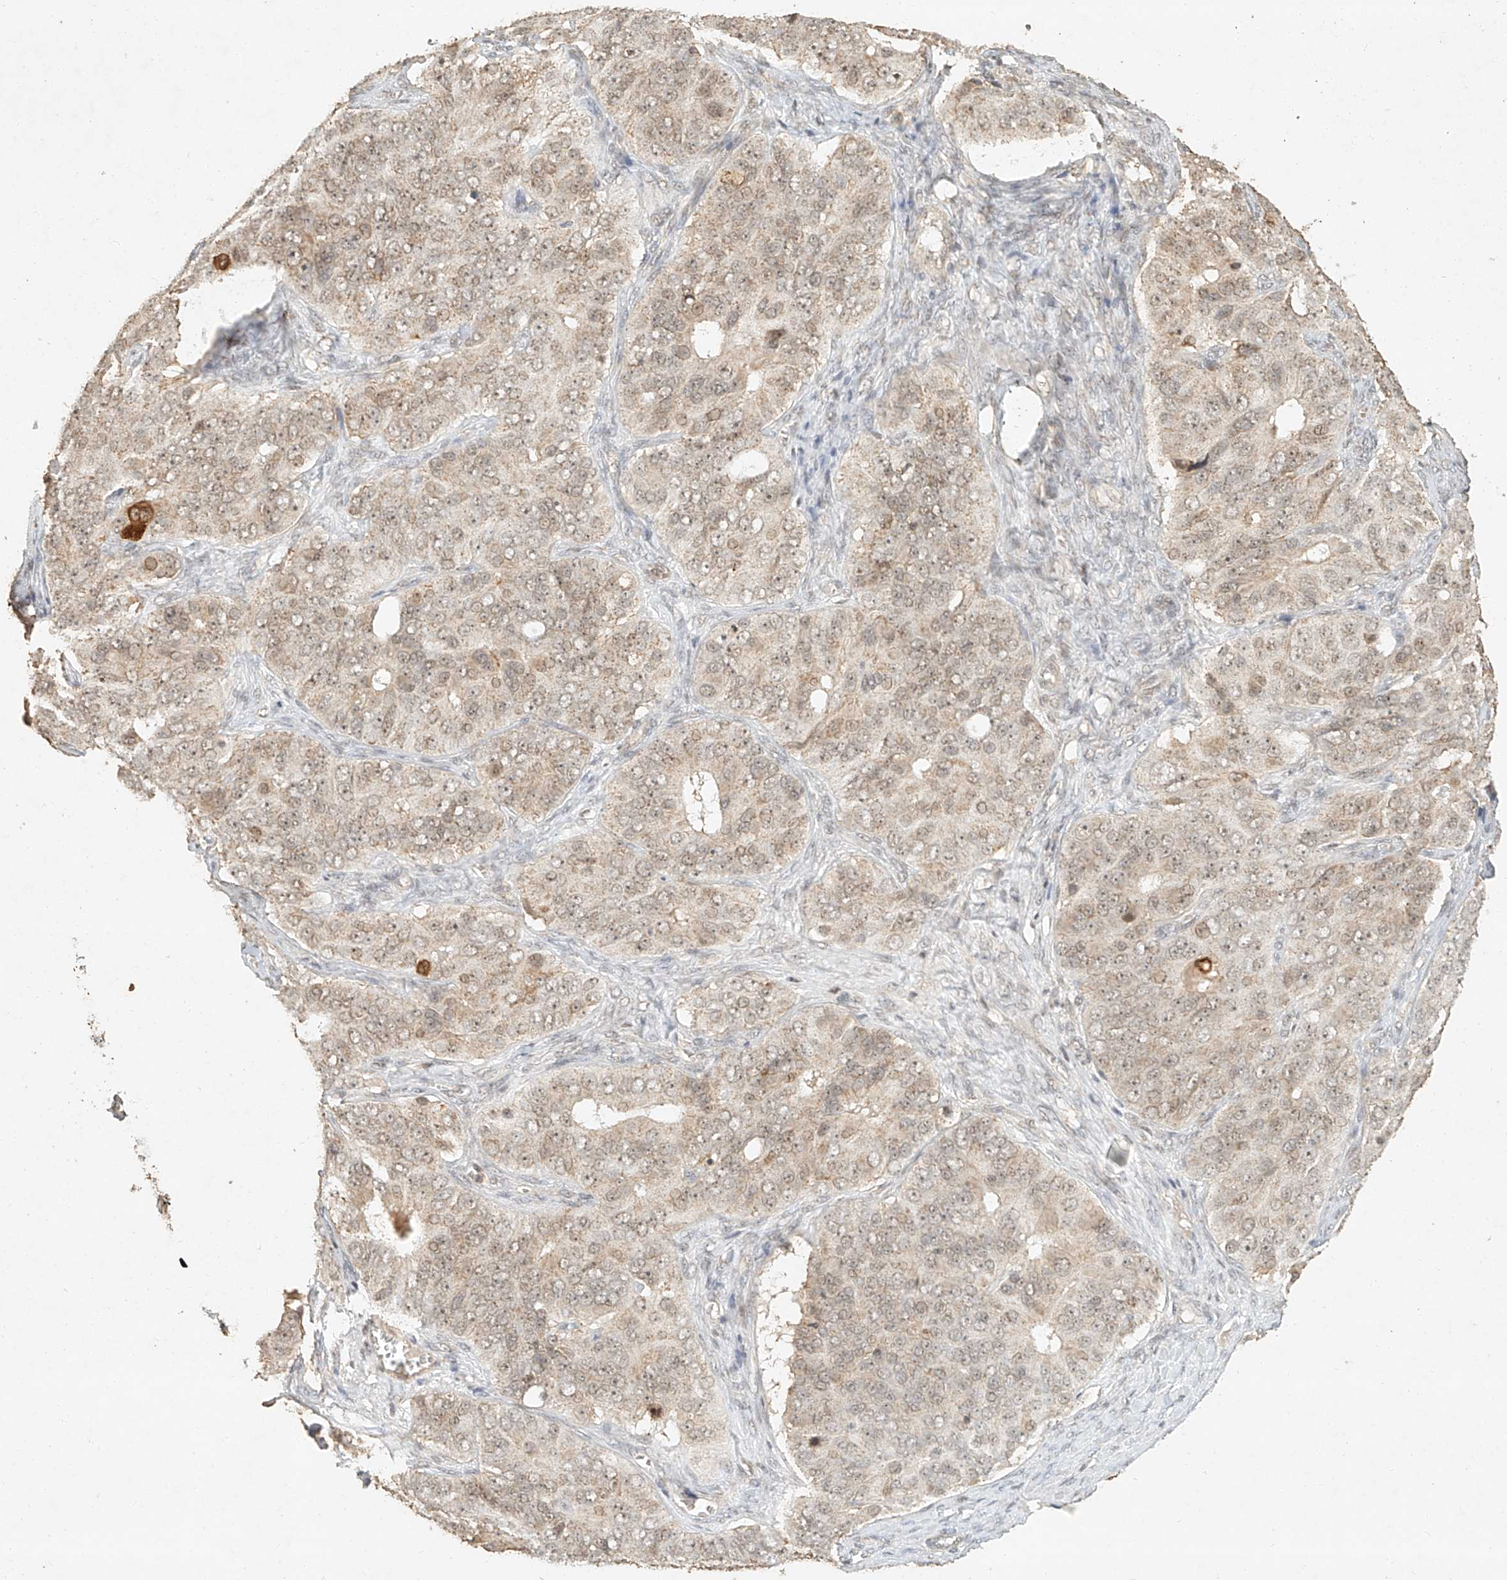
{"staining": {"intensity": "weak", "quantity": ">75%", "location": "cytoplasmic/membranous,nuclear"}, "tissue": "ovarian cancer", "cell_type": "Tumor cells", "image_type": "cancer", "snomed": [{"axis": "morphology", "description": "Carcinoma, endometroid"}, {"axis": "topography", "description": "Ovary"}], "caption": "About >75% of tumor cells in ovarian endometroid carcinoma display weak cytoplasmic/membranous and nuclear protein positivity as visualized by brown immunohistochemical staining.", "gene": "CXorf58", "patient": {"sex": "female", "age": 51}}